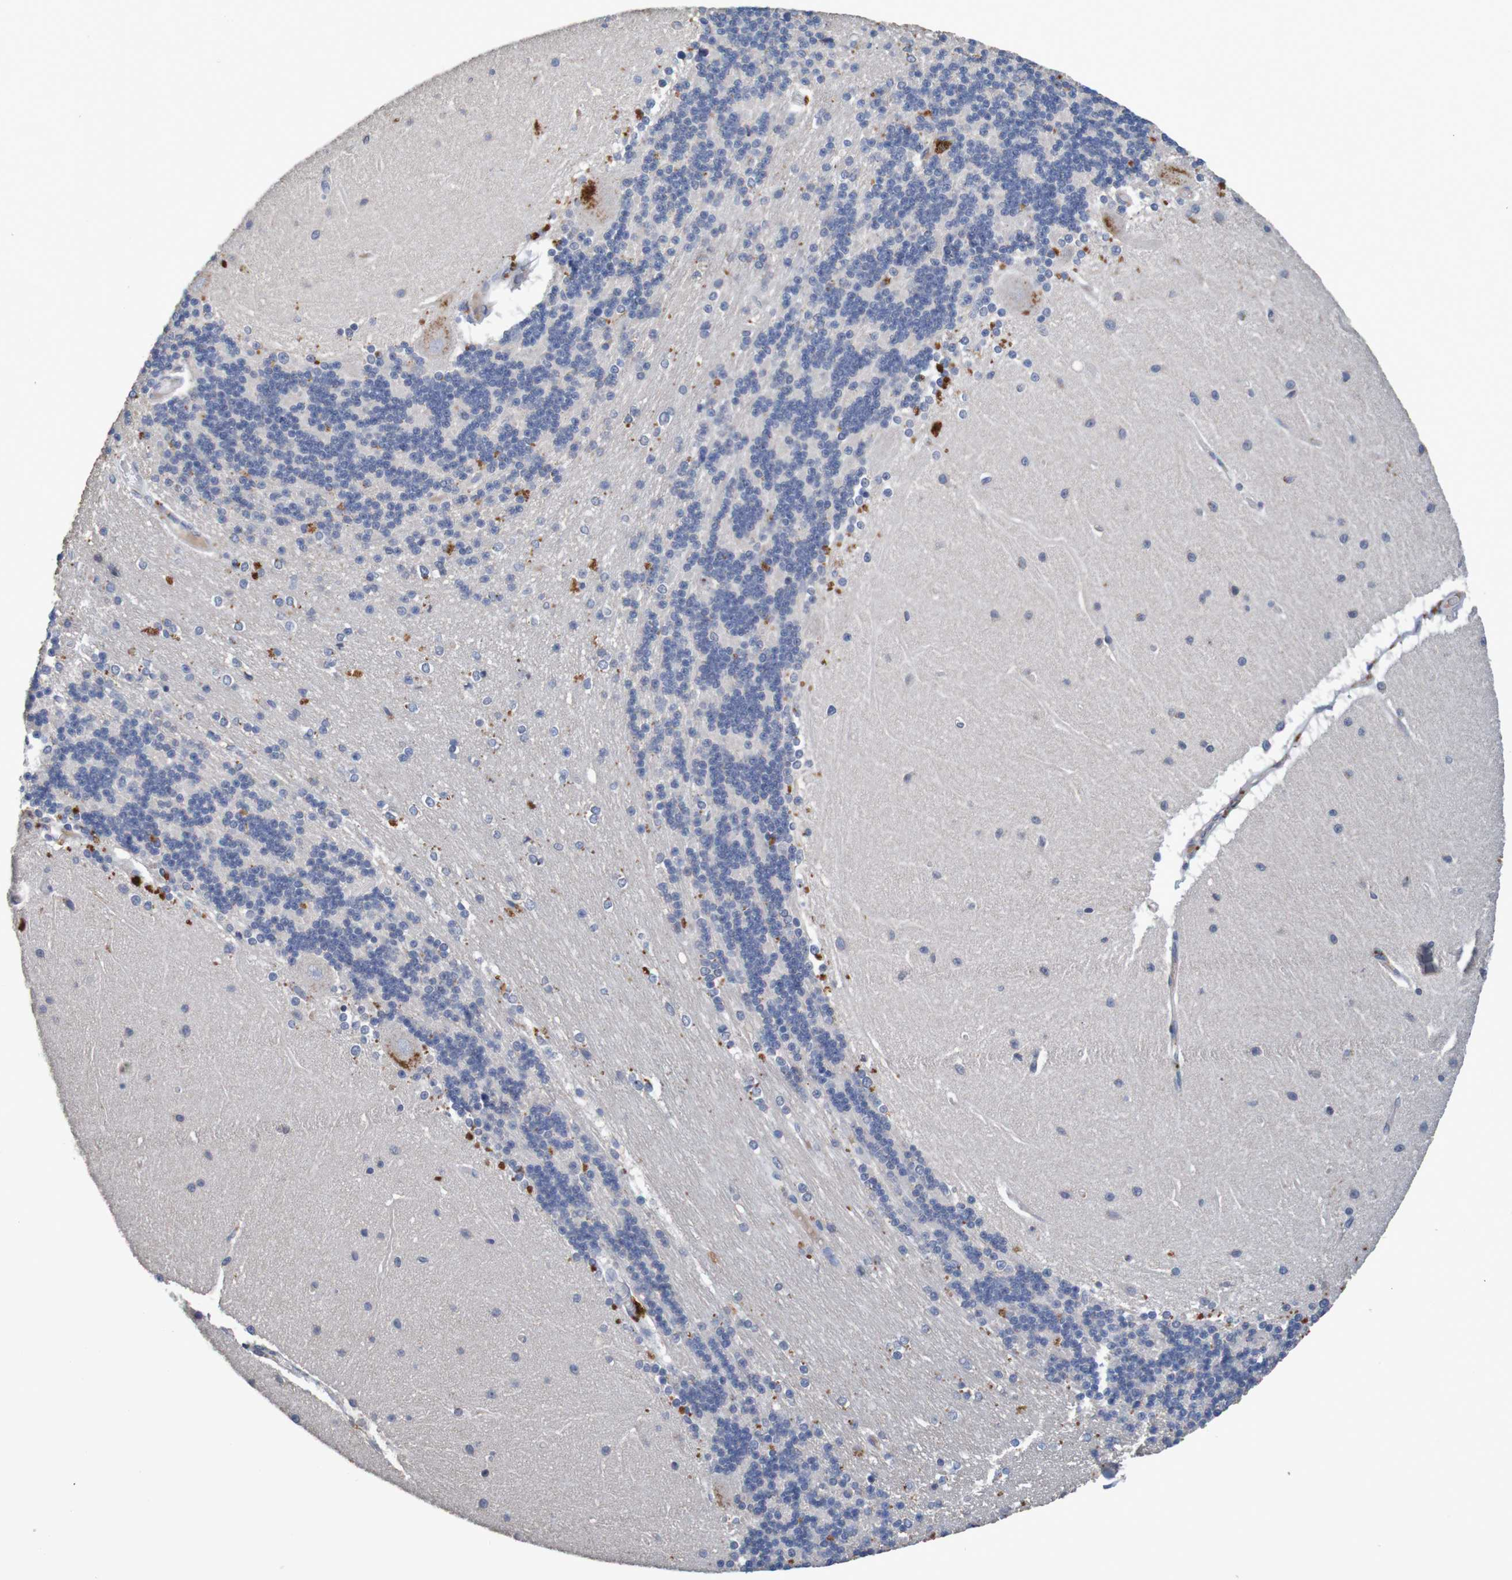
{"staining": {"intensity": "negative", "quantity": "none", "location": "none"}, "tissue": "cerebellum", "cell_type": "Cells in granular layer", "image_type": "normal", "snomed": [{"axis": "morphology", "description": "Normal tissue, NOS"}, {"axis": "topography", "description": "Cerebellum"}], "caption": "An IHC histopathology image of benign cerebellum is shown. There is no staining in cells in granular layer of cerebellum.", "gene": "LTA", "patient": {"sex": "female", "age": 54}}